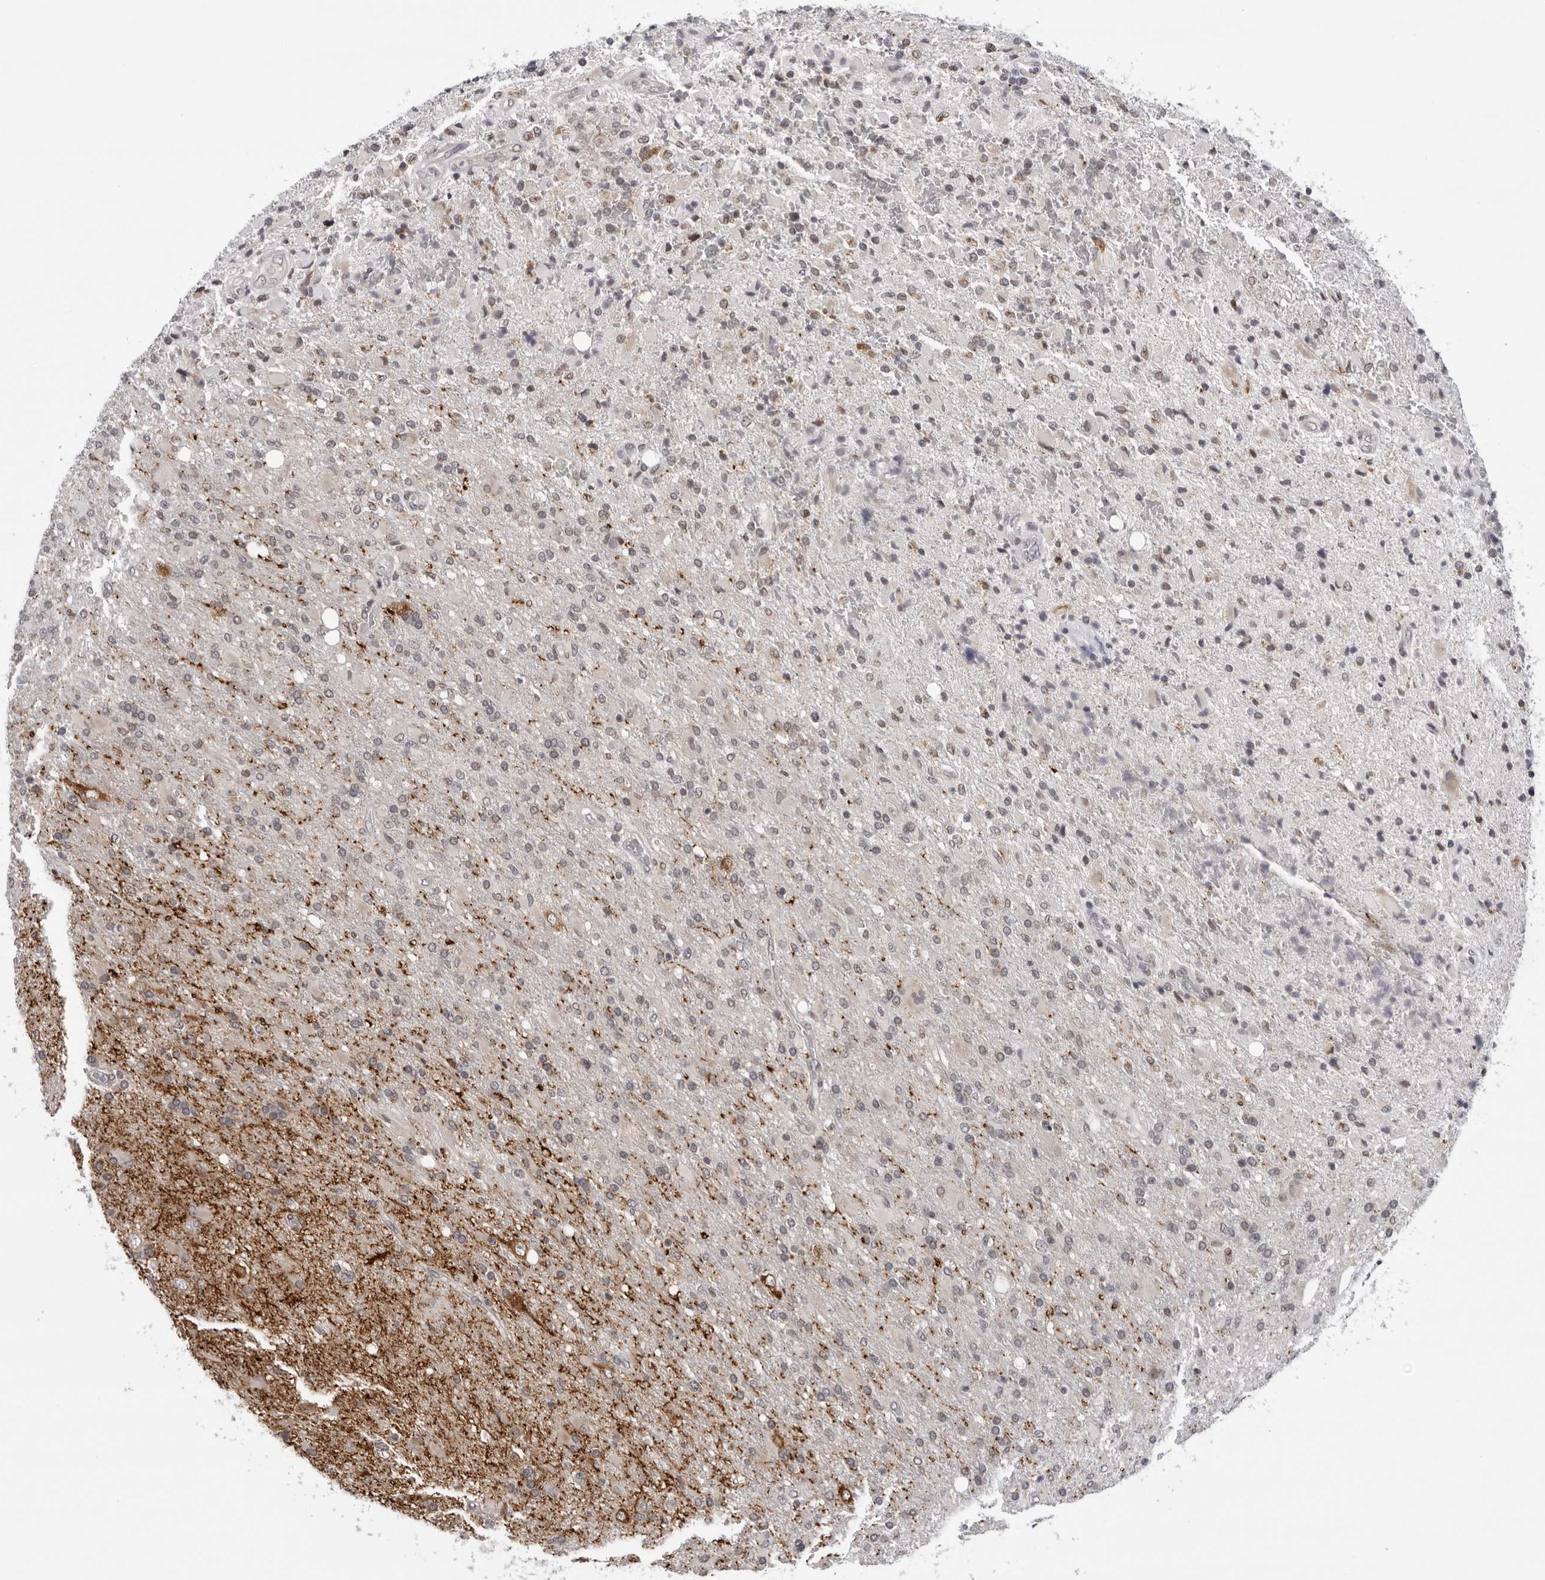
{"staining": {"intensity": "negative", "quantity": "none", "location": "none"}, "tissue": "glioma", "cell_type": "Tumor cells", "image_type": "cancer", "snomed": [{"axis": "morphology", "description": "Glioma, malignant, High grade"}, {"axis": "topography", "description": "Brain"}], "caption": "The micrograph demonstrates no staining of tumor cells in glioma.", "gene": "CPT2", "patient": {"sex": "male", "age": 71}}